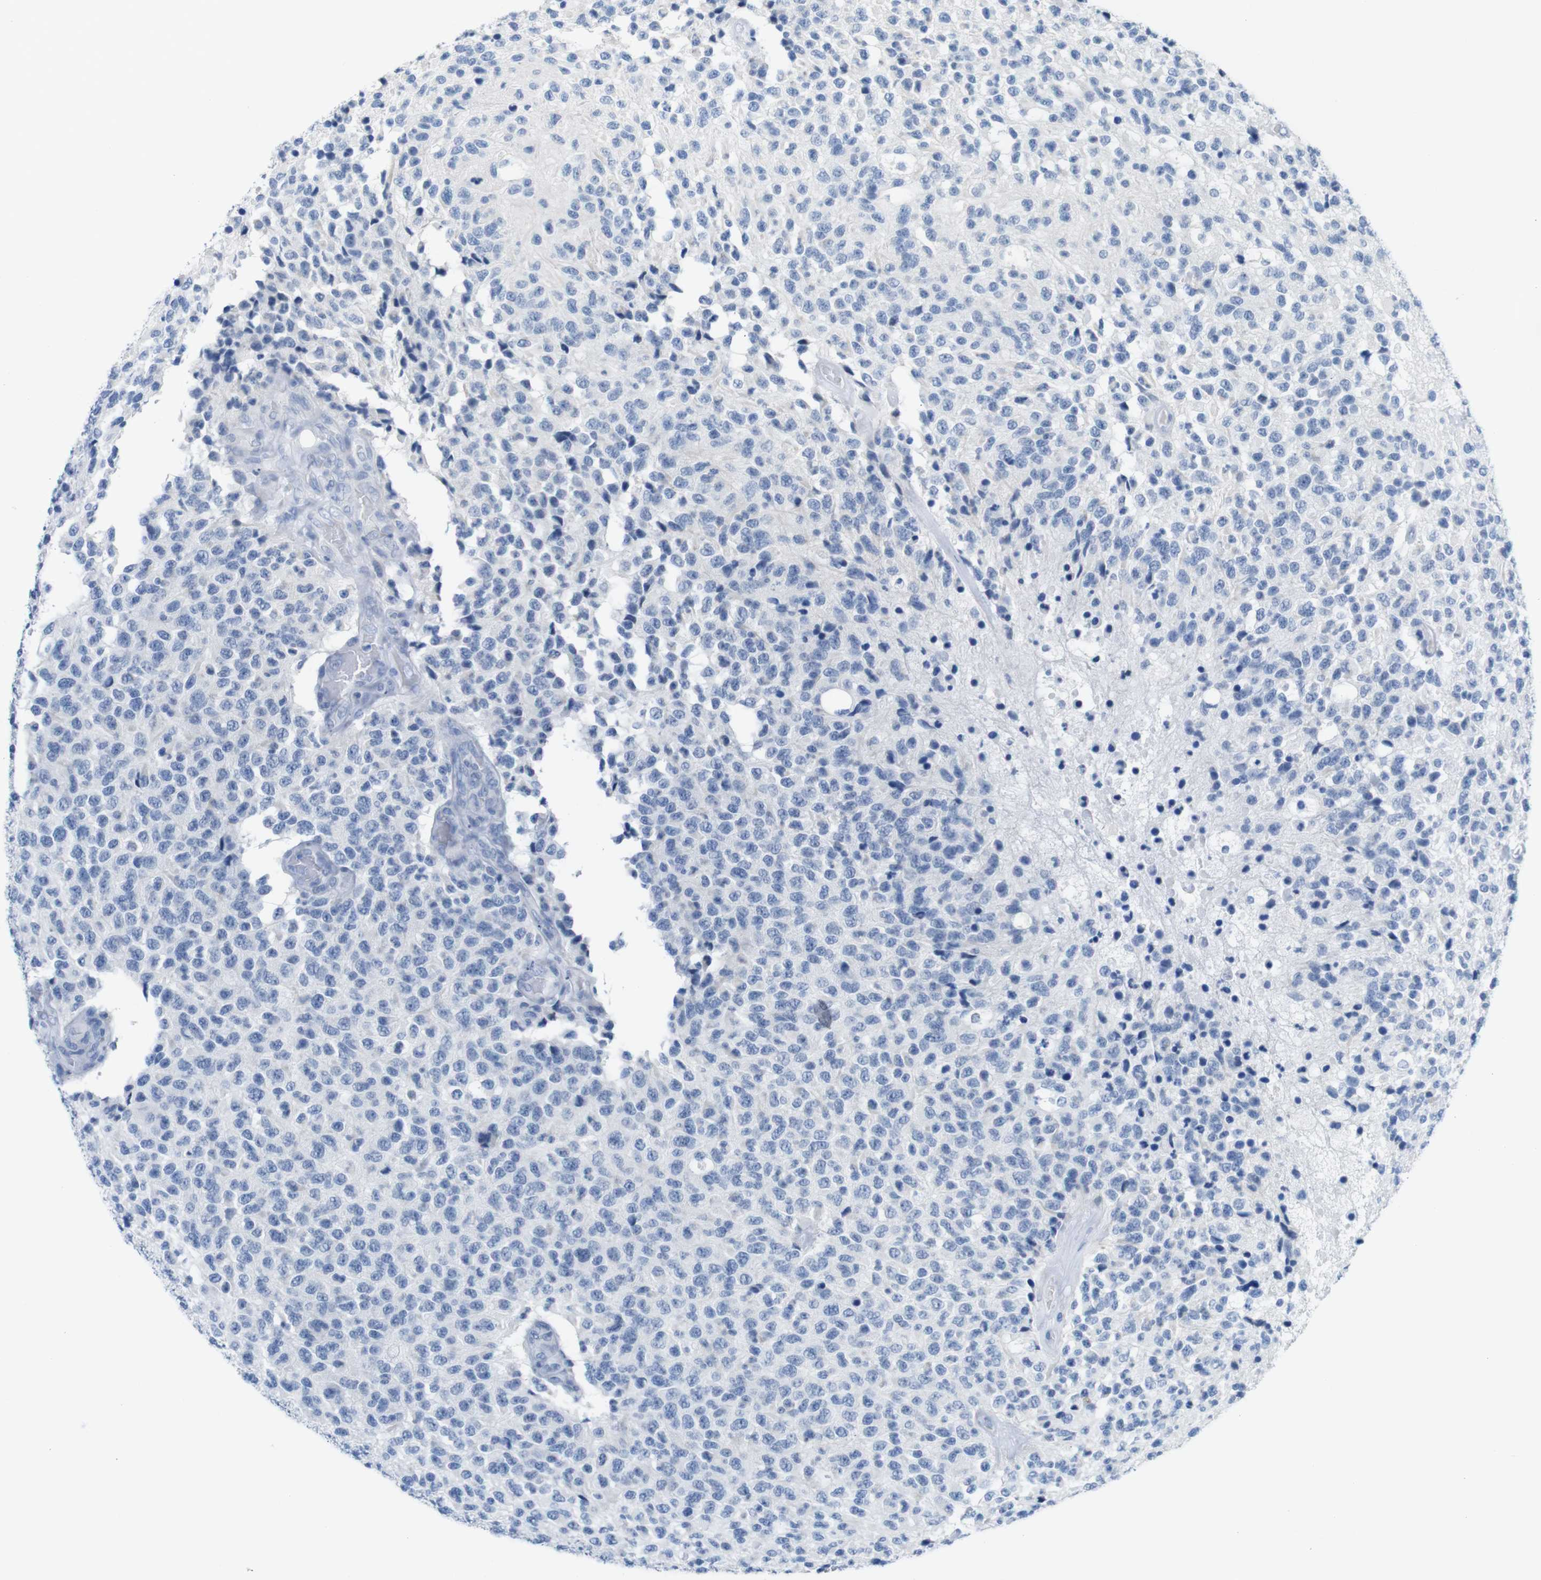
{"staining": {"intensity": "negative", "quantity": "none", "location": "none"}, "tissue": "glioma", "cell_type": "Tumor cells", "image_type": "cancer", "snomed": [{"axis": "morphology", "description": "Glioma, malignant, High grade"}, {"axis": "topography", "description": "pancreas cauda"}], "caption": "Immunohistochemistry histopathology image of human malignant high-grade glioma stained for a protein (brown), which demonstrates no expression in tumor cells.", "gene": "OPN1SW", "patient": {"sex": "male", "age": 60}}